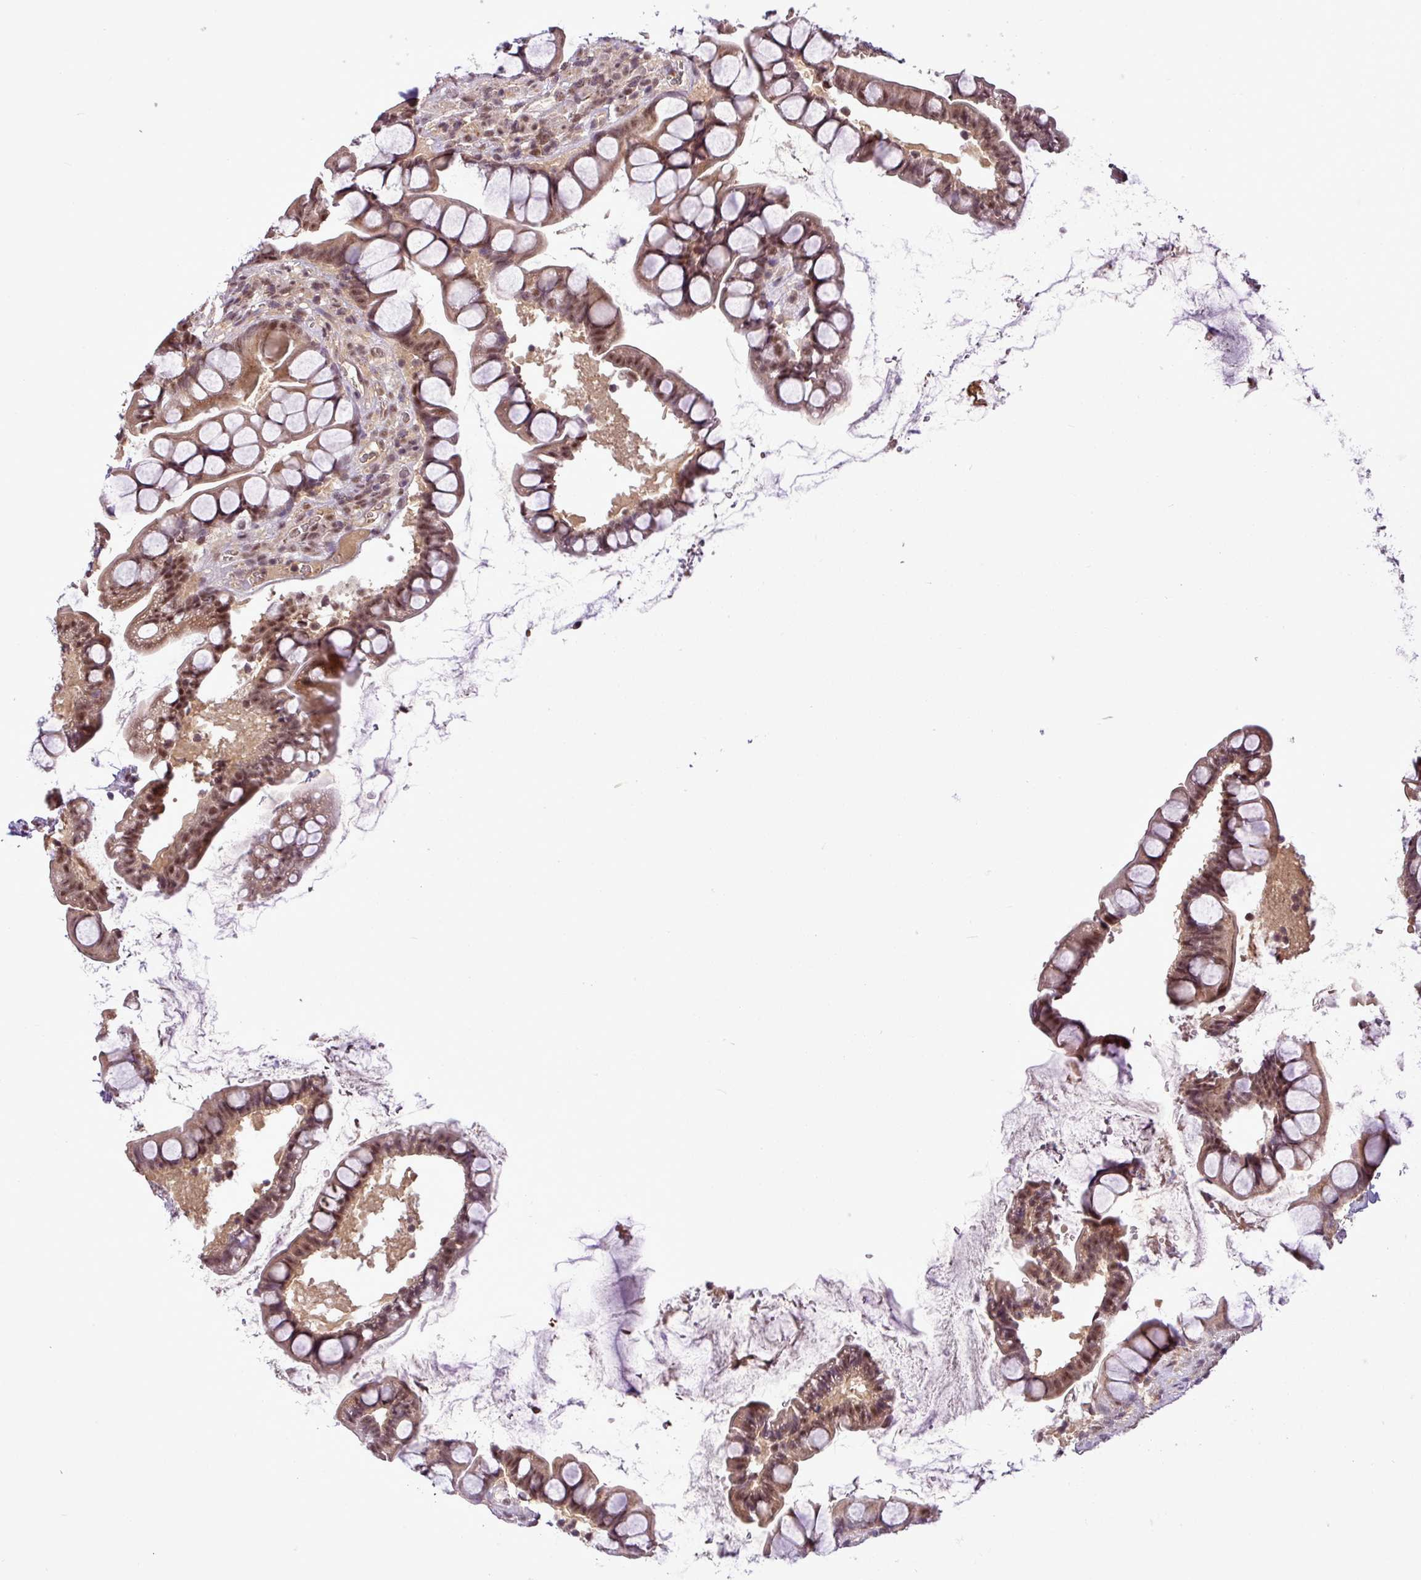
{"staining": {"intensity": "moderate", "quantity": ">75%", "location": "cytoplasmic/membranous,nuclear"}, "tissue": "small intestine", "cell_type": "Glandular cells", "image_type": "normal", "snomed": [{"axis": "morphology", "description": "Normal tissue, NOS"}, {"axis": "topography", "description": "Small intestine"}], "caption": "Immunohistochemistry of unremarkable small intestine reveals medium levels of moderate cytoplasmic/membranous,nuclear staining in approximately >75% of glandular cells.", "gene": "MFHAS1", "patient": {"sex": "male", "age": 70}}